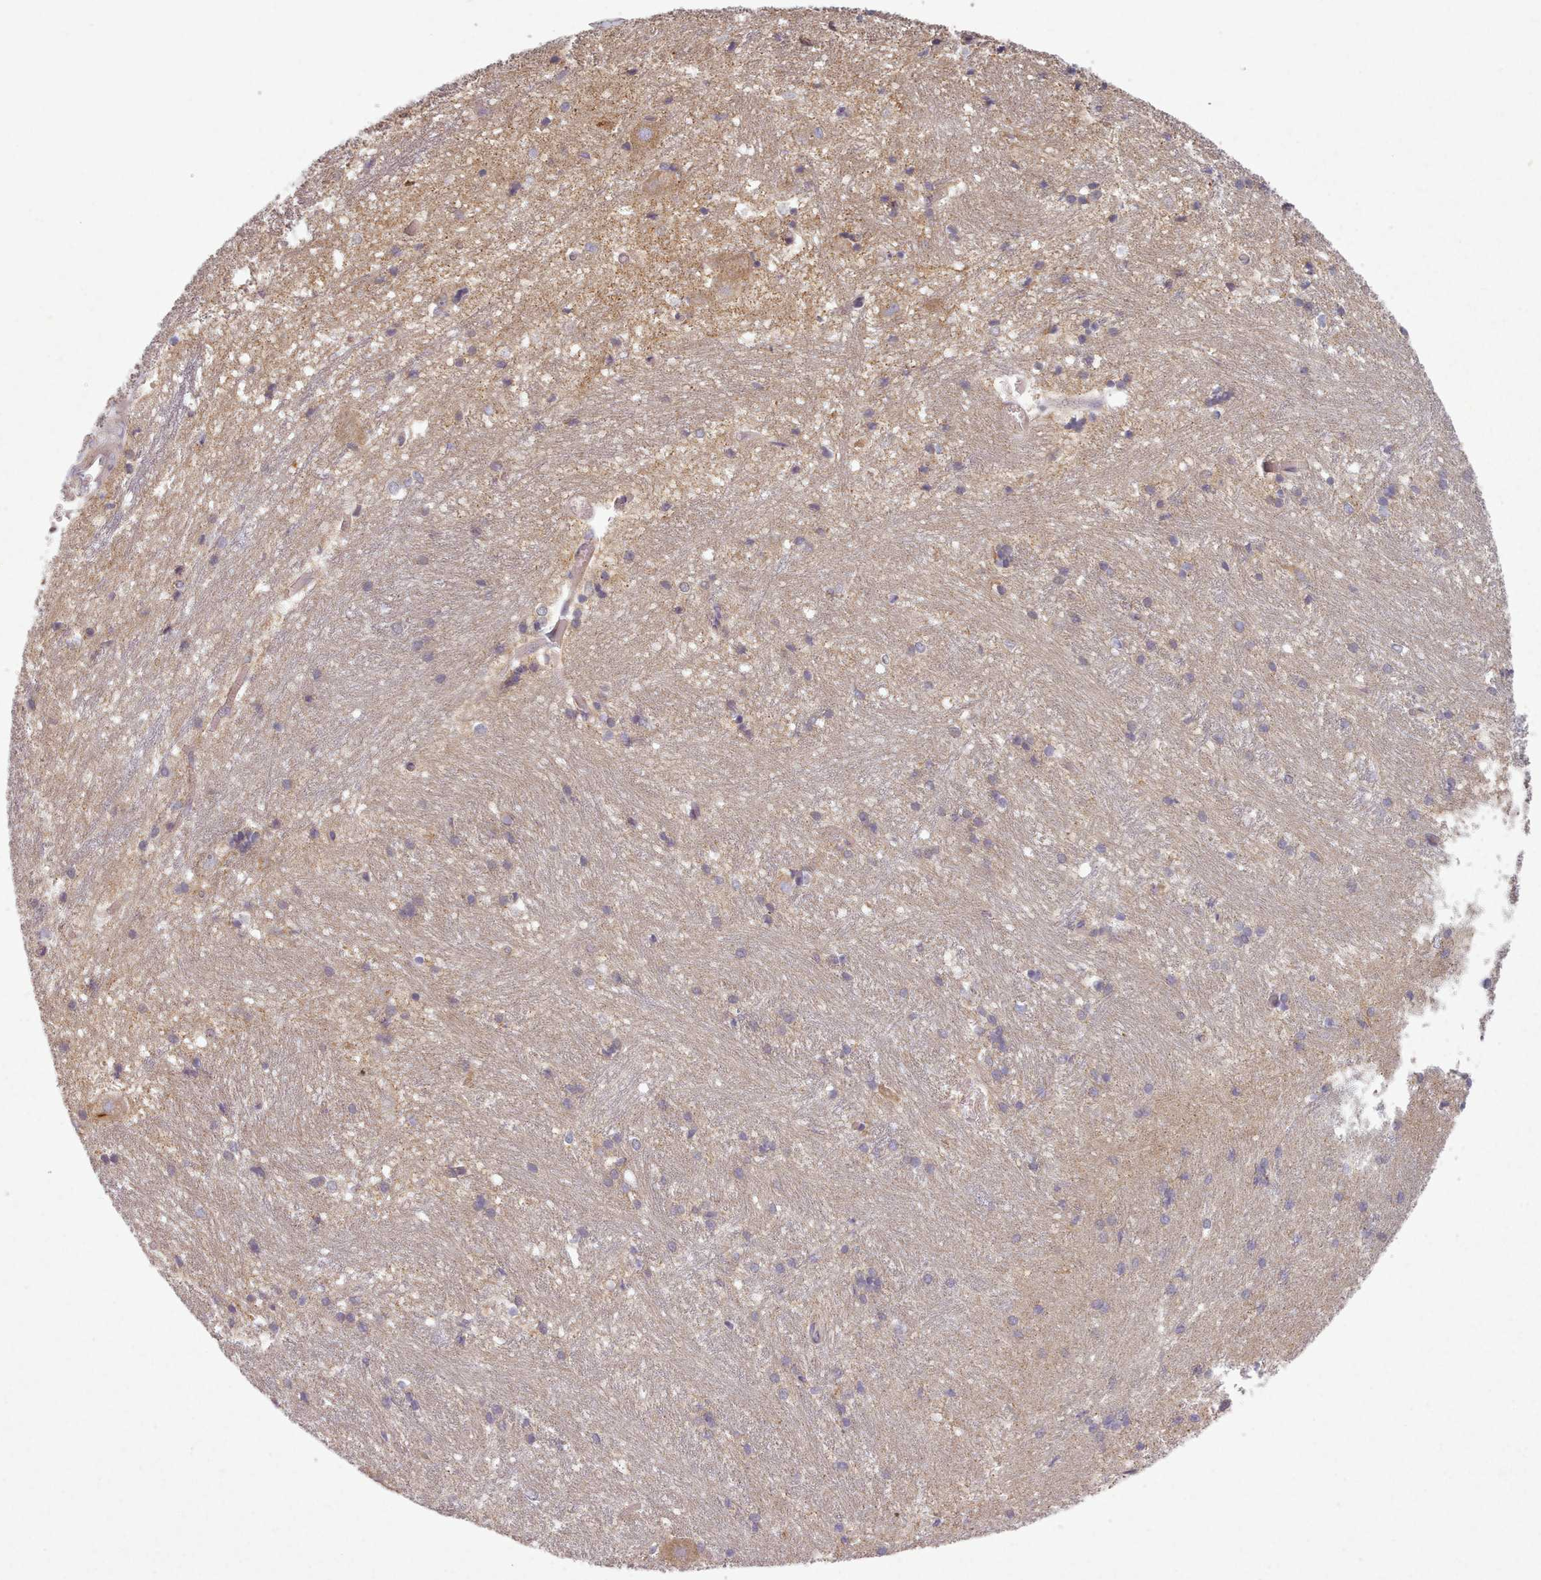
{"staining": {"intensity": "negative", "quantity": "none", "location": "none"}, "tissue": "caudate", "cell_type": "Glial cells", "image_type": "normal", "snomed": [{"axis": "morphology", "description": "Normal tissue, NOS"}, {"axis": "topography", "description": "Lateral ventricle wall"}], "caption": "DAB immunohistochemical staining of benign caudate demonstrates no significant staining in glial cells.", "gene": "NT5DC2", "patient": {"sex": "male", "age": 37}}